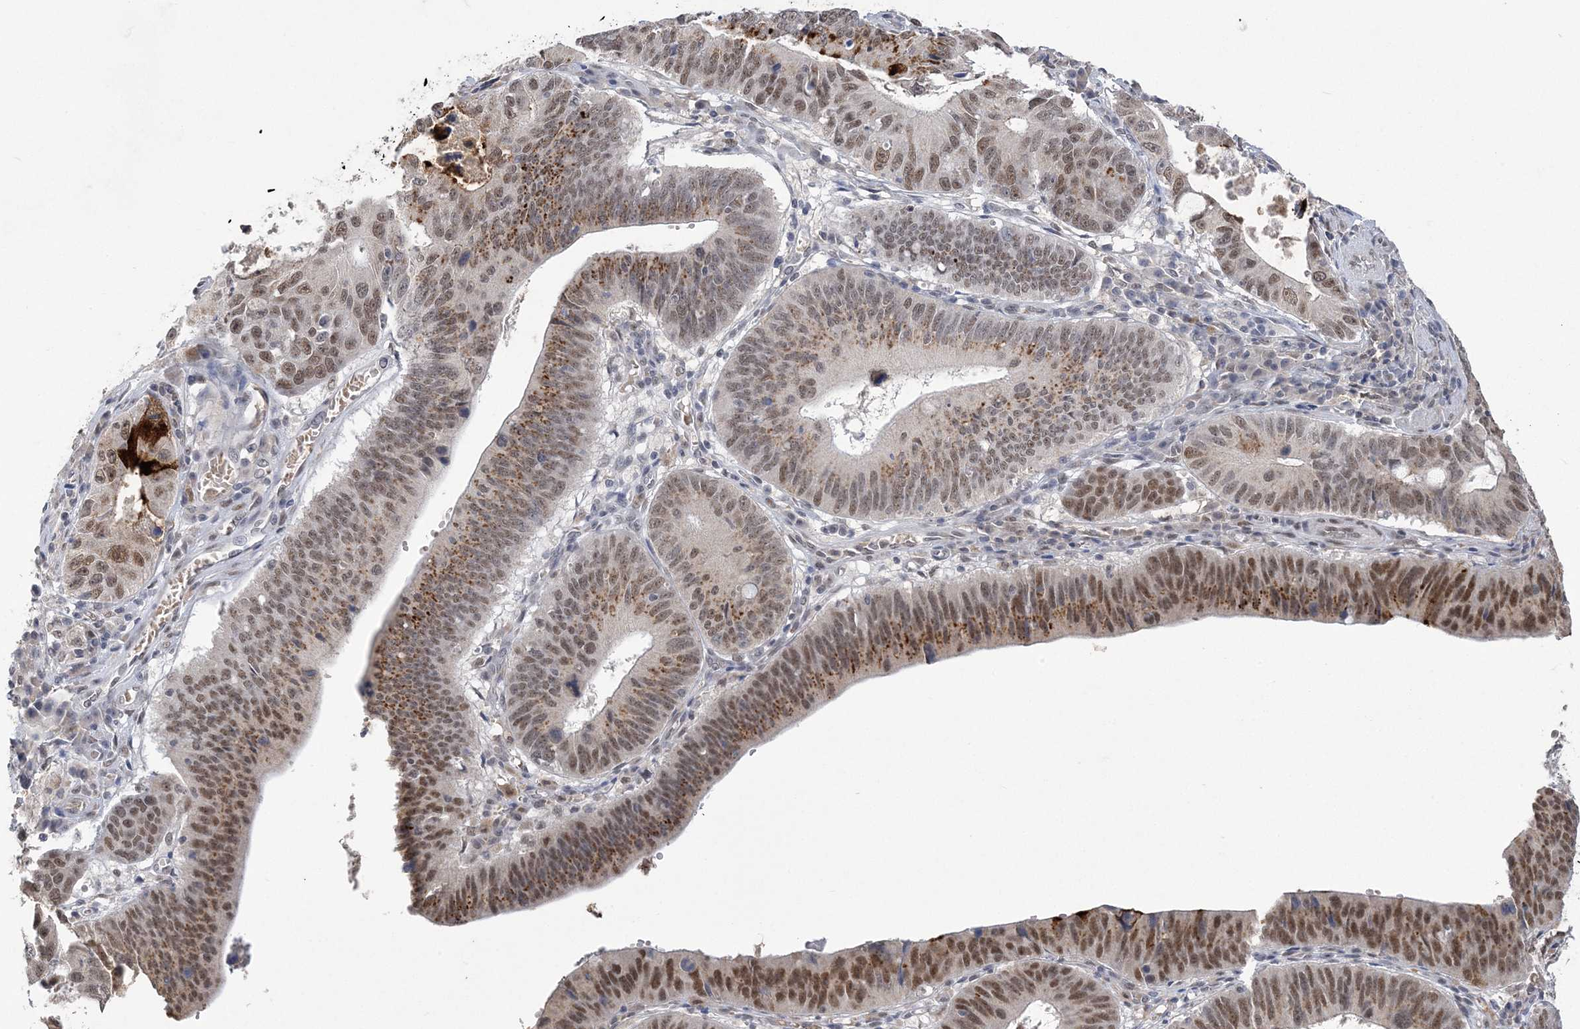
{"staining": {"intensity": "strong", "quantity": "25%-75%", "location": "cytoplasmic/membranous,nuclear"}, "tissue": "stomach cancer", "cell_type": "Tumor cells", "image_type": "cancer", "snomed": [{"axis": "morphology", "description": "Adenocarcinoma, NOS"}, {"axis": "topography", "description": "Stomach"}], "caption": "This image demonstrates stomach cancer stained with IHC to label a protein in brown. The cytoplasmic/membranous and nuclear of tumor cells show strong positivity for the protein. Nuclei are counter-stained blue.", "gene": "ZBTB7A", "patient": {"sex": "male", "age": 59}}